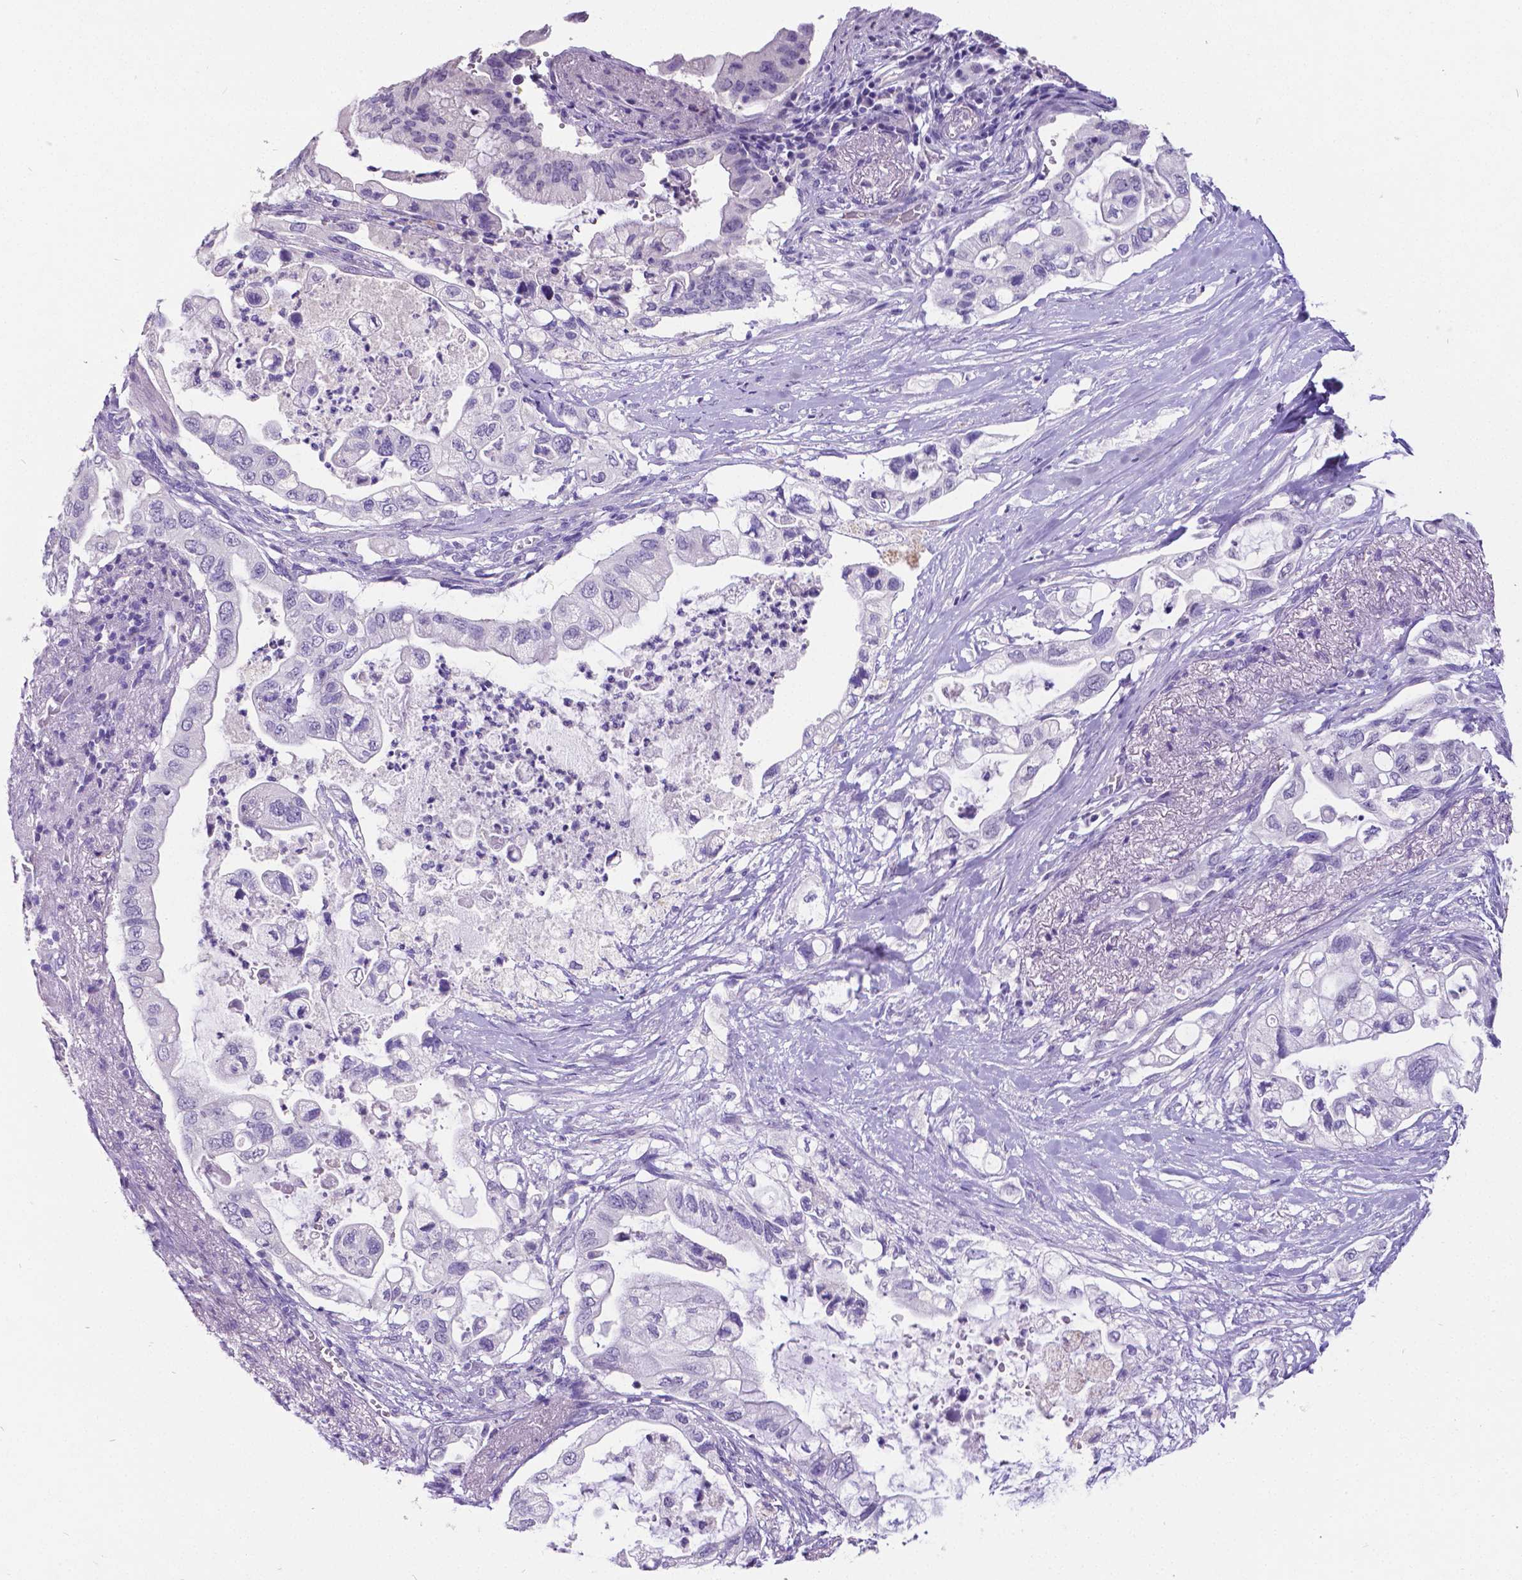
{"staining": {"intensity": "negative", "quantity": "none", "location": "none"}, "tissue": "pancreatic cancer", "cell_type": "Tumor cells", "image_type": "cancer", "snomed": [{"axis": "morphology", "description": "Adenocarcinoma, NOS"}, {"axis": "topography", "description": "Pancreas"}], "caption": "Immunohistochemistry (IHC) of human adenocarcinoma (pancreatic) reveals no expression in tumor cells.", "gene": "SATB2", "patient": {"sex": "female", "age": 72}}